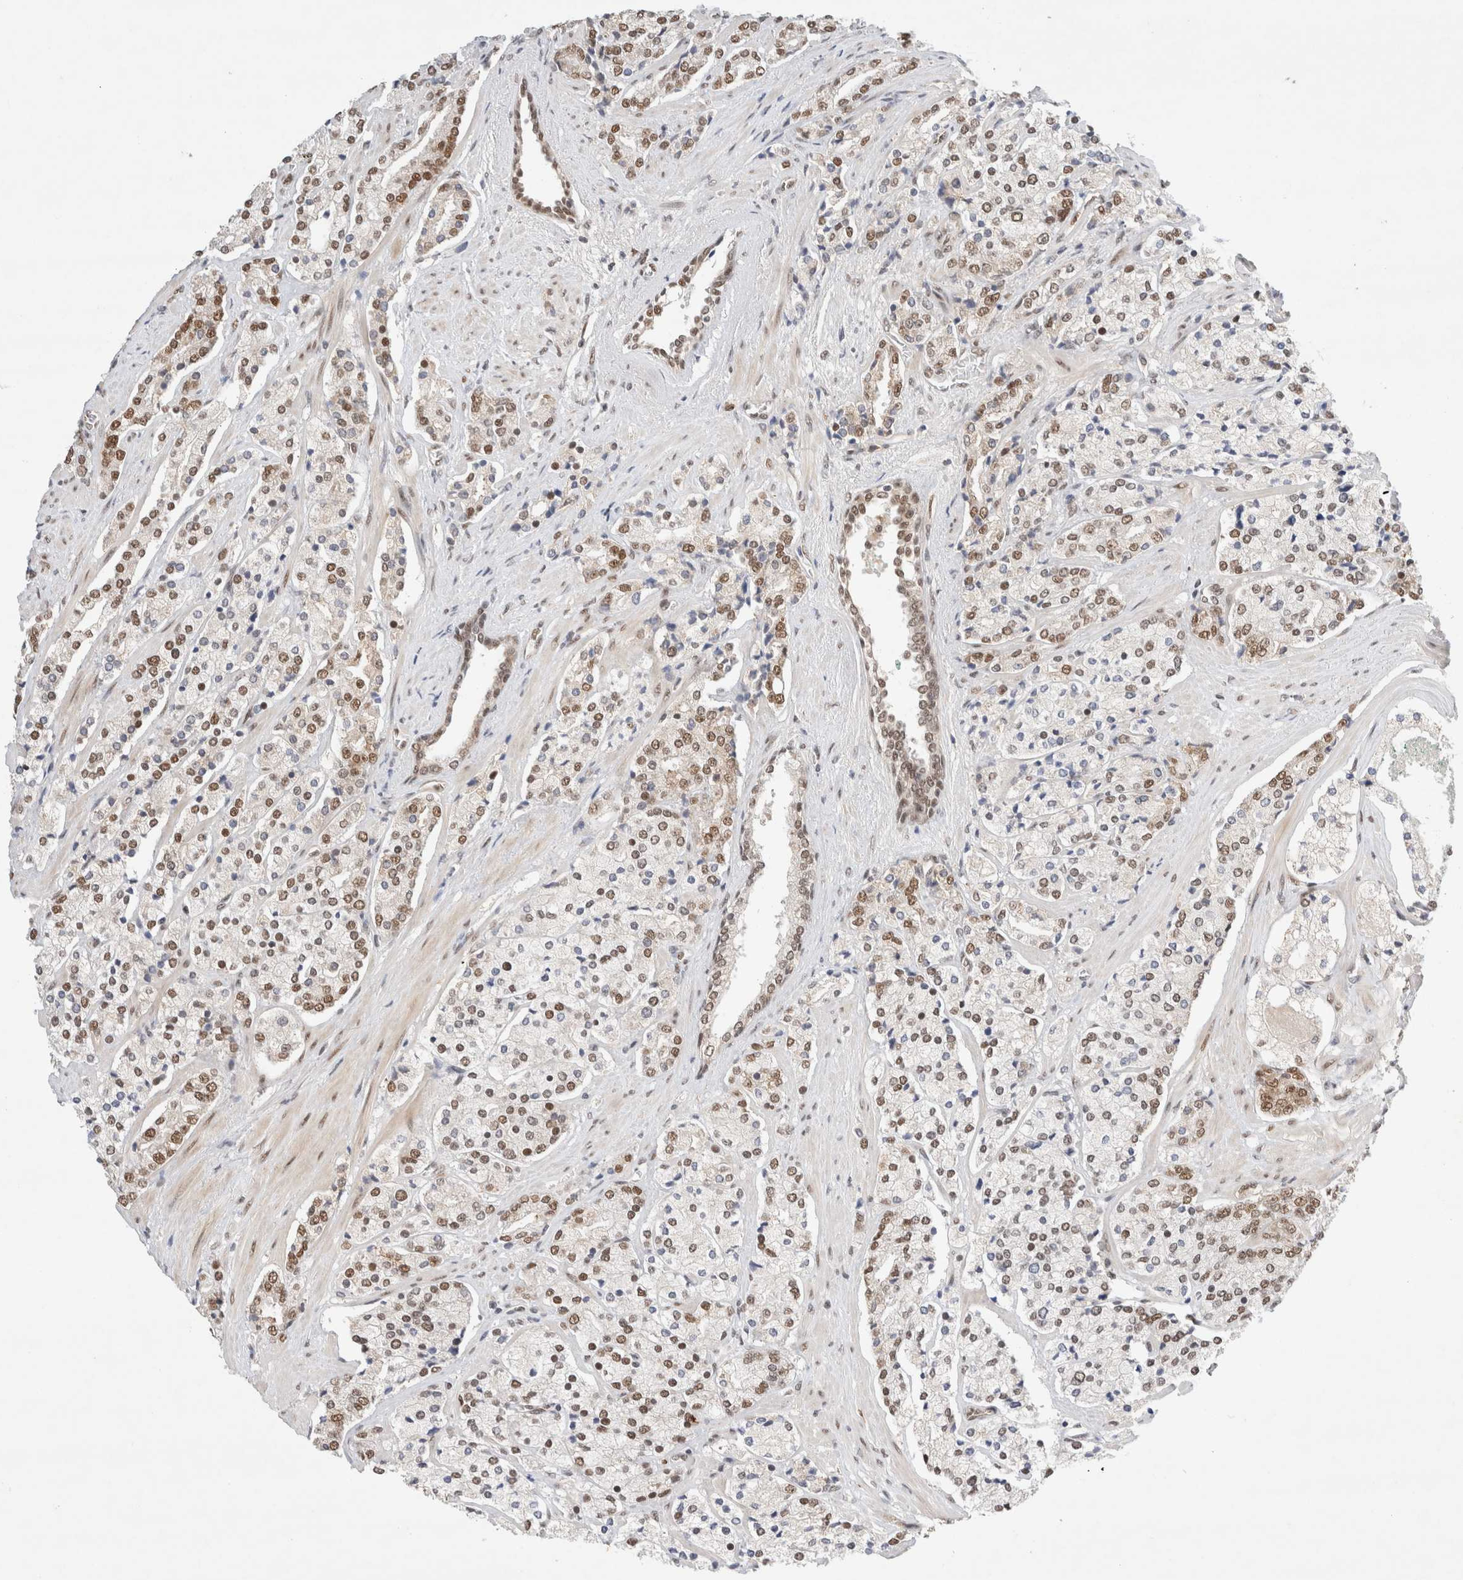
{"staining": {"intensity": "moderate", "quantity": ">75%", "location": "nuclear"}, "tissue": "prostate cancer", "cell_type": "Tumor cells", "image_type": "cancer", "snomed": [{"axis": "morphology", "description": "Adenocarcinoma, High grade"}, {"axis": "topography", "description": "Prostate"}], "caption": "Prostate high-grade adenocarcinoma stained for a protein demonstrates moderate nuclear positivity in tumor cells. The protein is stained brown, and the nuclei are stained in blue (DAB (3,3'-diaminobenzidine) IHC with brightfield microscopy, high magnification).", "gene": "GTF2I", "patient": {"sex": "male", "age": 71}}